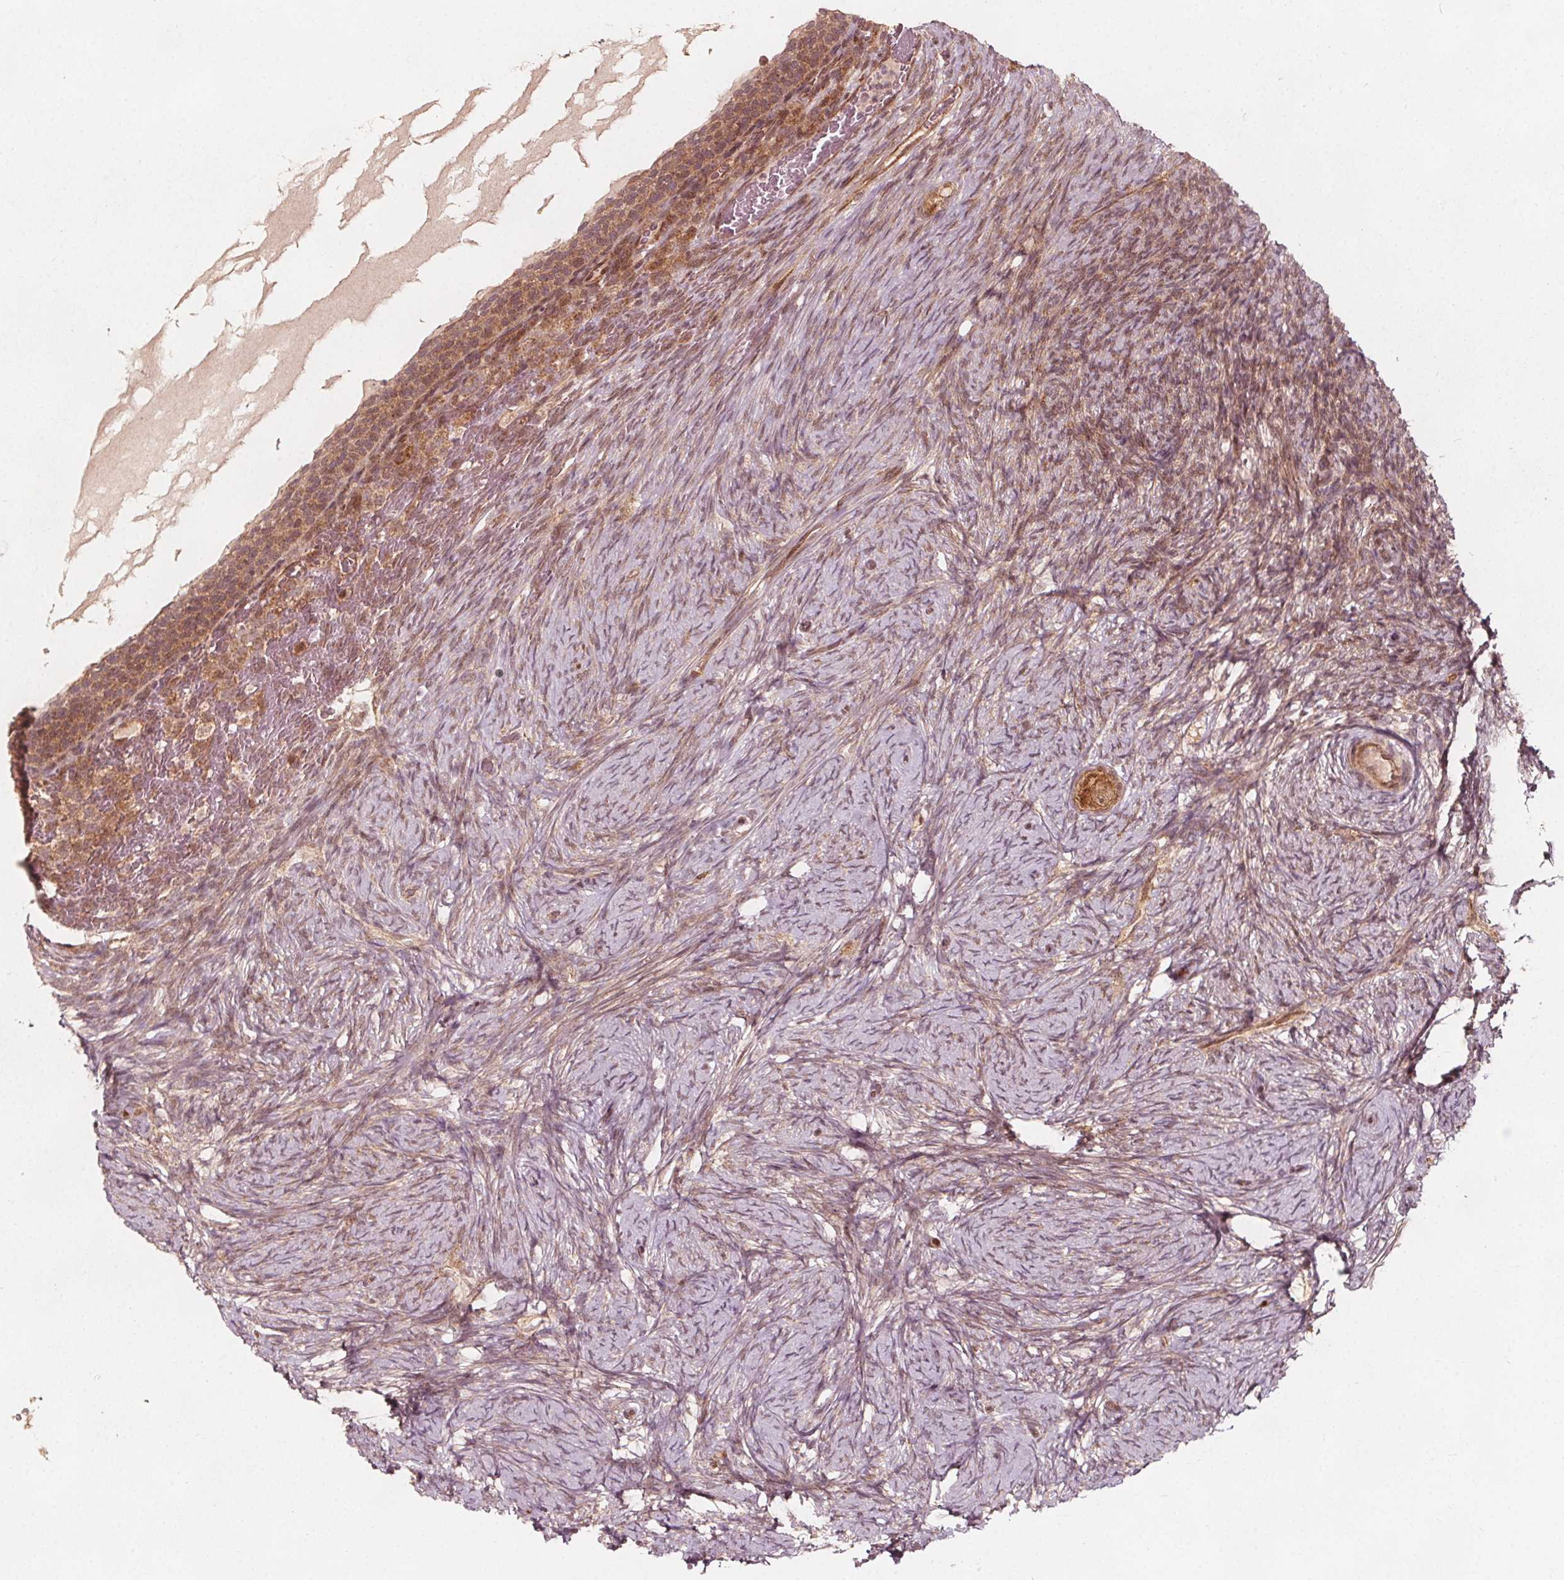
{"staining": {"intensity": "moderate", "quantity": ">75%", "location": "cytoplasmic/membranous"}, "tissue": "ovary", "cell_type": "Follicle cells", "image_type": "normal", "snomed": [{"axis": "morphology", "description": "Normal tissue, NOS"}, {"axis": "topography", "description": "Ovary"}], "caption": "Moderate cytoplasmic/membranous staining is present in approximately >75% of follicle cells in normal ovary.", "gene": "AIP", "patient": {"sex": "female", "age": 34}}